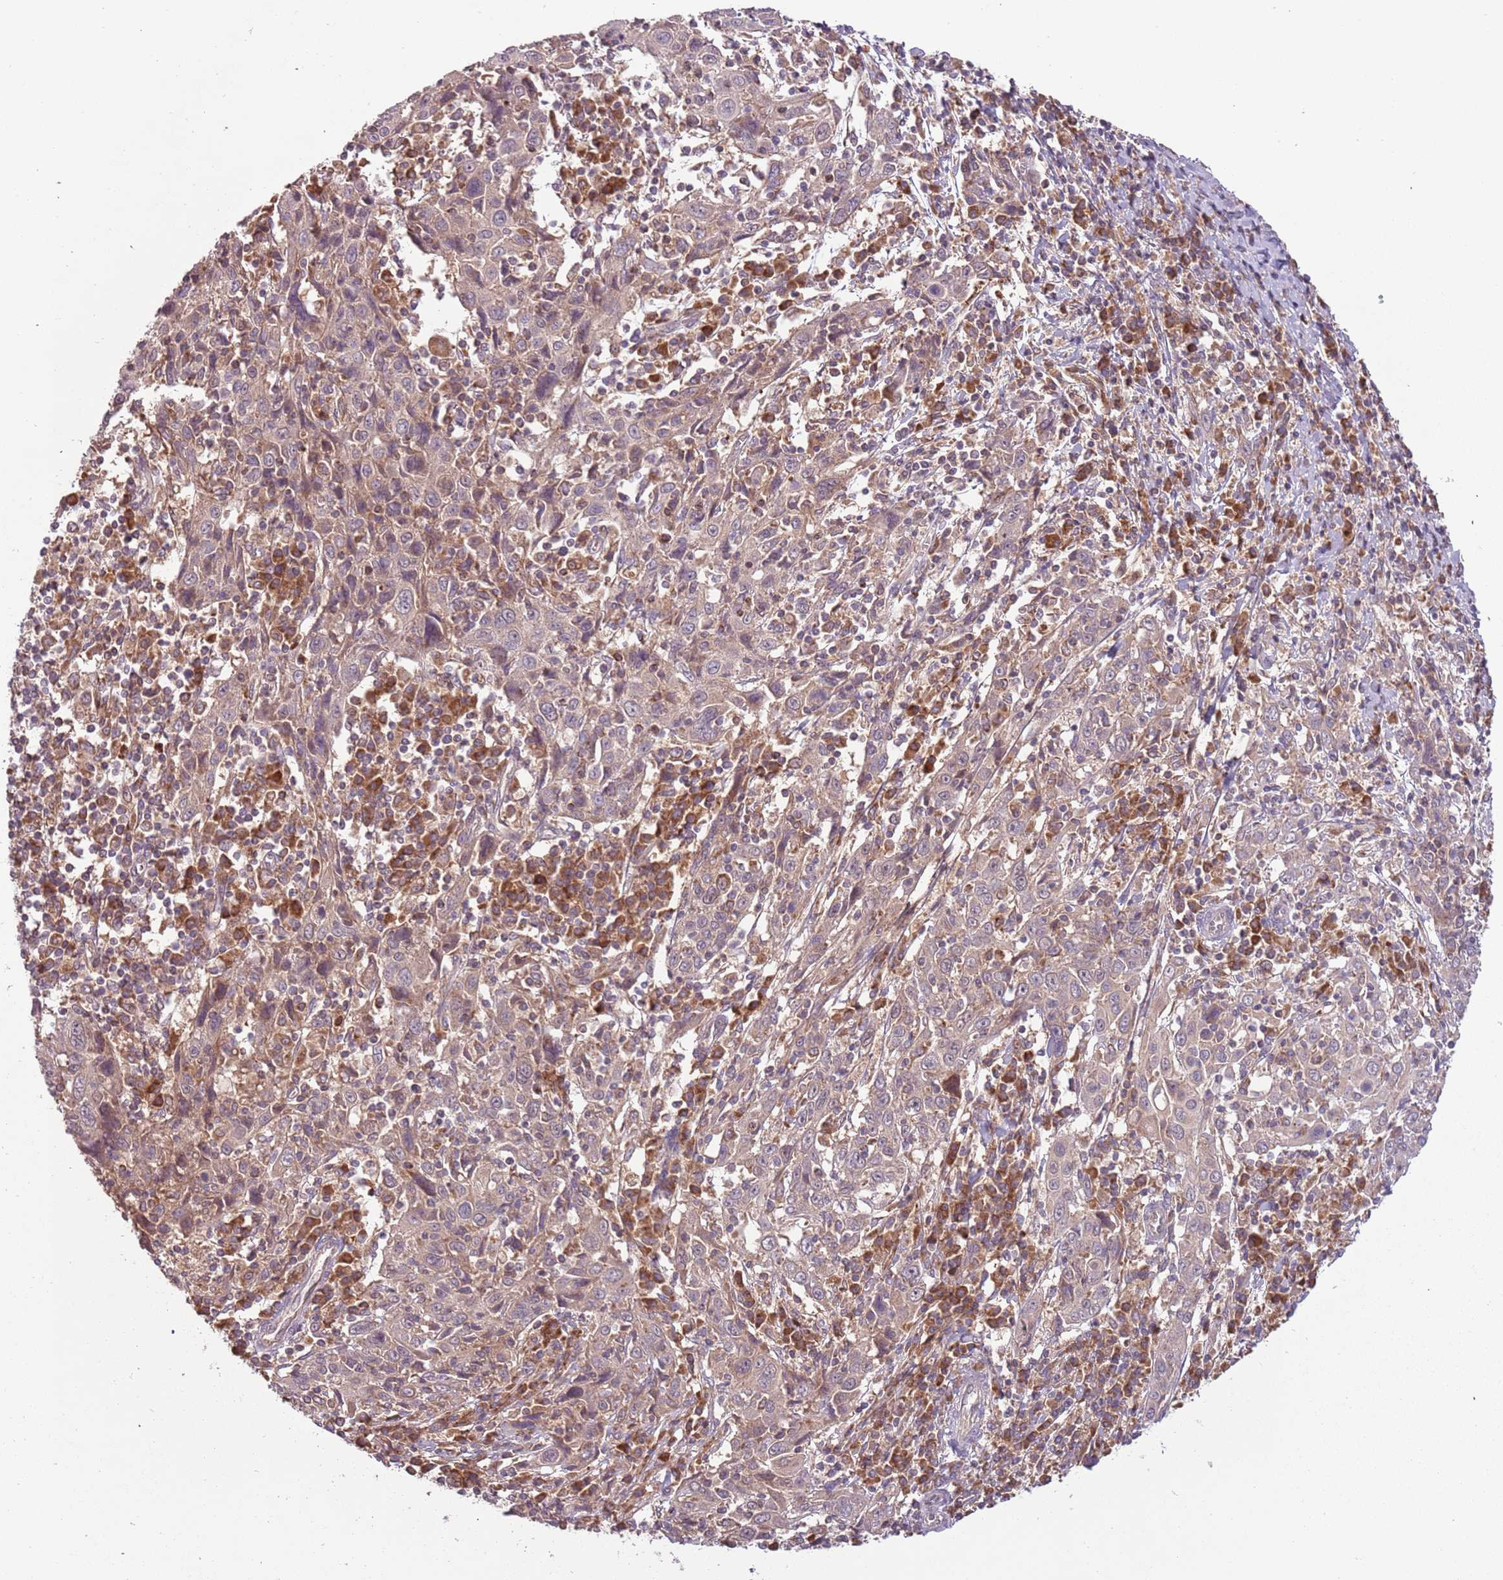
{"staining": {"intensity": "weak", "quantity": ">75%", "location": "cytoplasmic/membranous"}, "tissue": "cervical cancer", "cell_type": "Tumor cells", "image_type": "cancer", "snomed": [{"axis": "morphology", "description": "Squamous cell carcinoma, NOS"}, {"axis": "topography", "description": "Cervix"}], "caption": "This photomicrograph displays cervical cancer stained with immunohistochemistry to label a protein in brown. The cytoplasmic/membranous of tumor cells show weak positivity for the protein. Nuclei are counter-stained blue.", "gene": "FECH", "patient": {"sex": "female", "age": 46}}